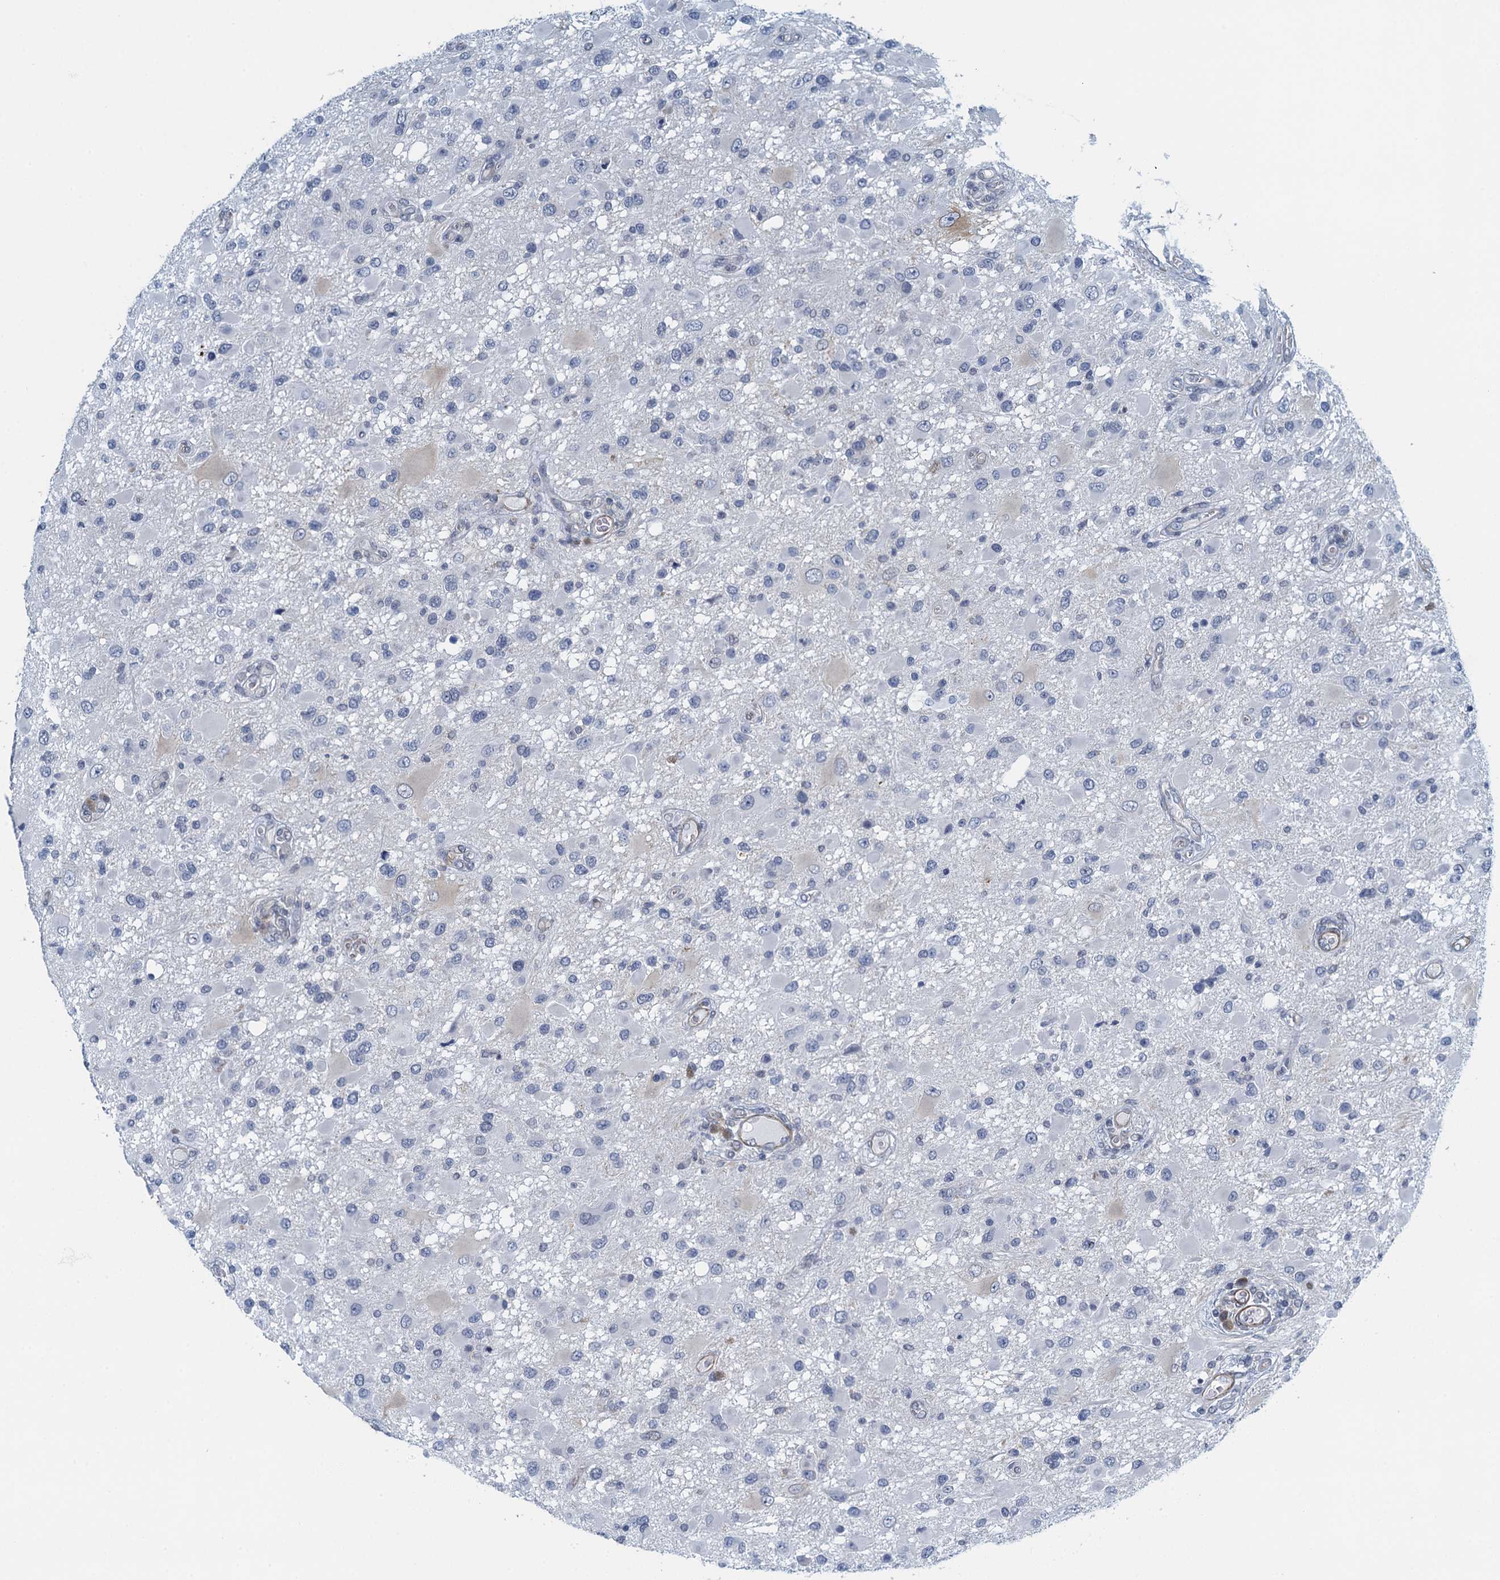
{"staining": {"intensity": "negative", "quantity": "none", "location": "none"}, "tissue": "glioma", "cell_type": "Tumor cells", "image_type": "cancer", "snomed": [{"axis": "morphology", "description": "Glioma, malignant, High grade"}, {"axis": "topography", "description": "Brain"}], "caption": "Immunohistochemical staining of human glioma displays no significant positivity in tumor cells.", "gene": "ALG2", "patient": {"sex": "male", "age": 53}}